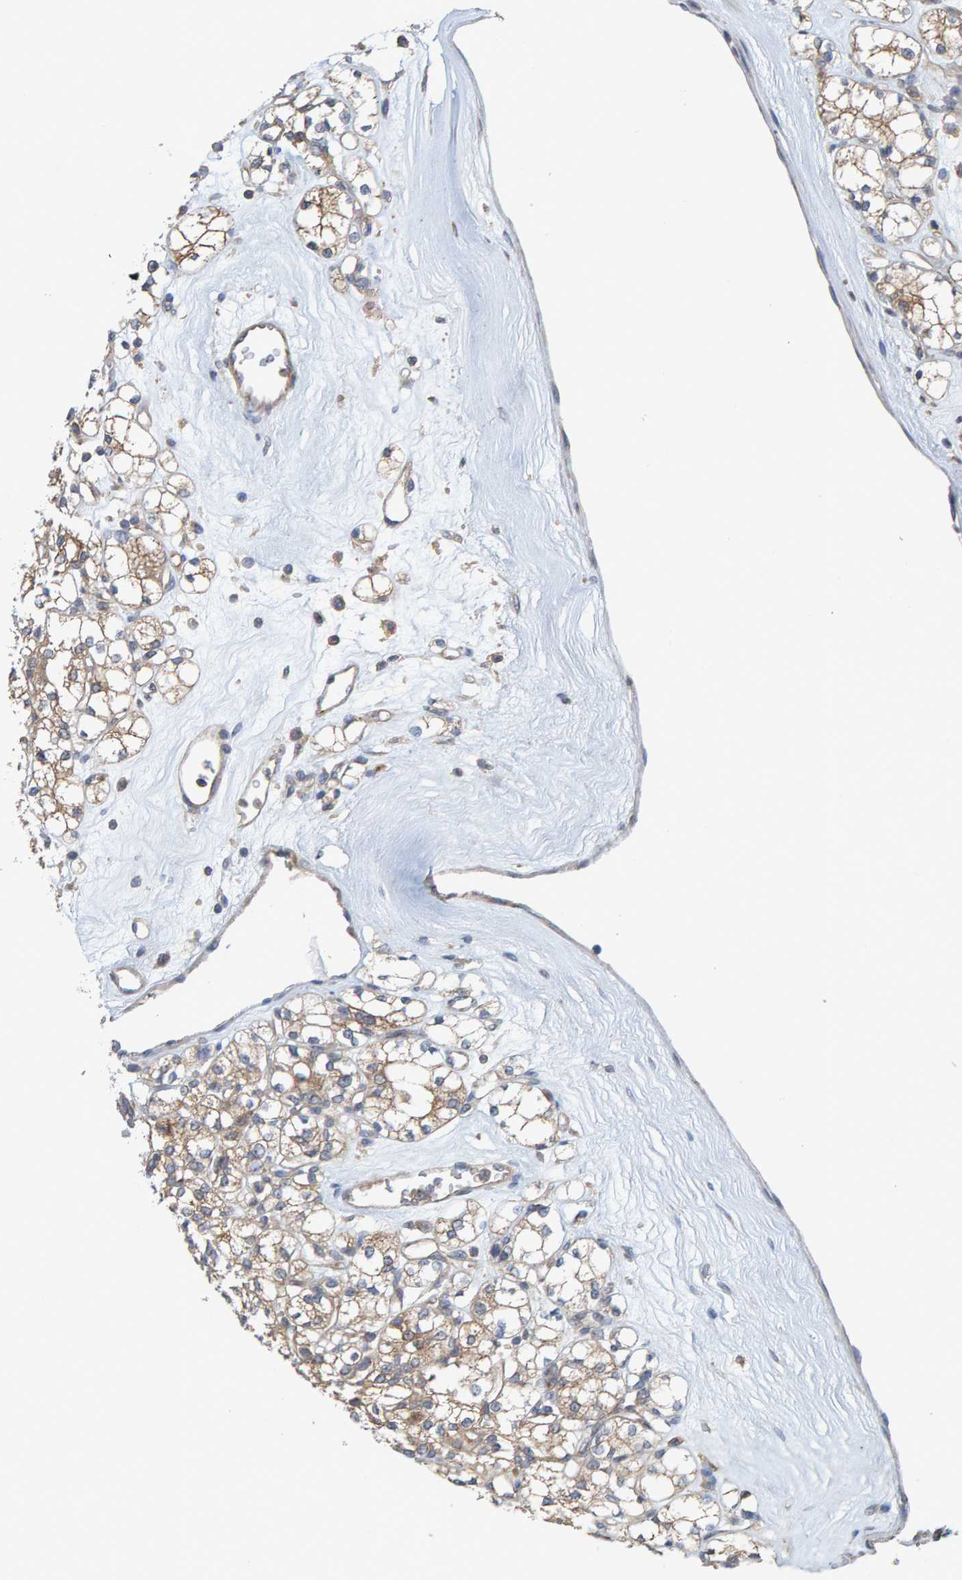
{"staining": {"intensity": "moderate", "quantity": ">75%", "location": "cytoplasmic/membranous"}, "tissue": "renal cancer", "cell_type": "Tumor cells", "image_type": "cancer", "snomed": [{"axis": "morphology", "description": "Adenocarcinoma, NOS"}, {"axis": "topography", "description": "Kidney"}], "caption": "A photomicrograph showing moderate cytoplasmic/membranous expression in about >75% of tumor cells in renal cancer (adenocarcinoma), as visualized by brown immunohistochemical staining.", "gene": "UBAP1", "patient": {"sex": "male", "age": 77}}